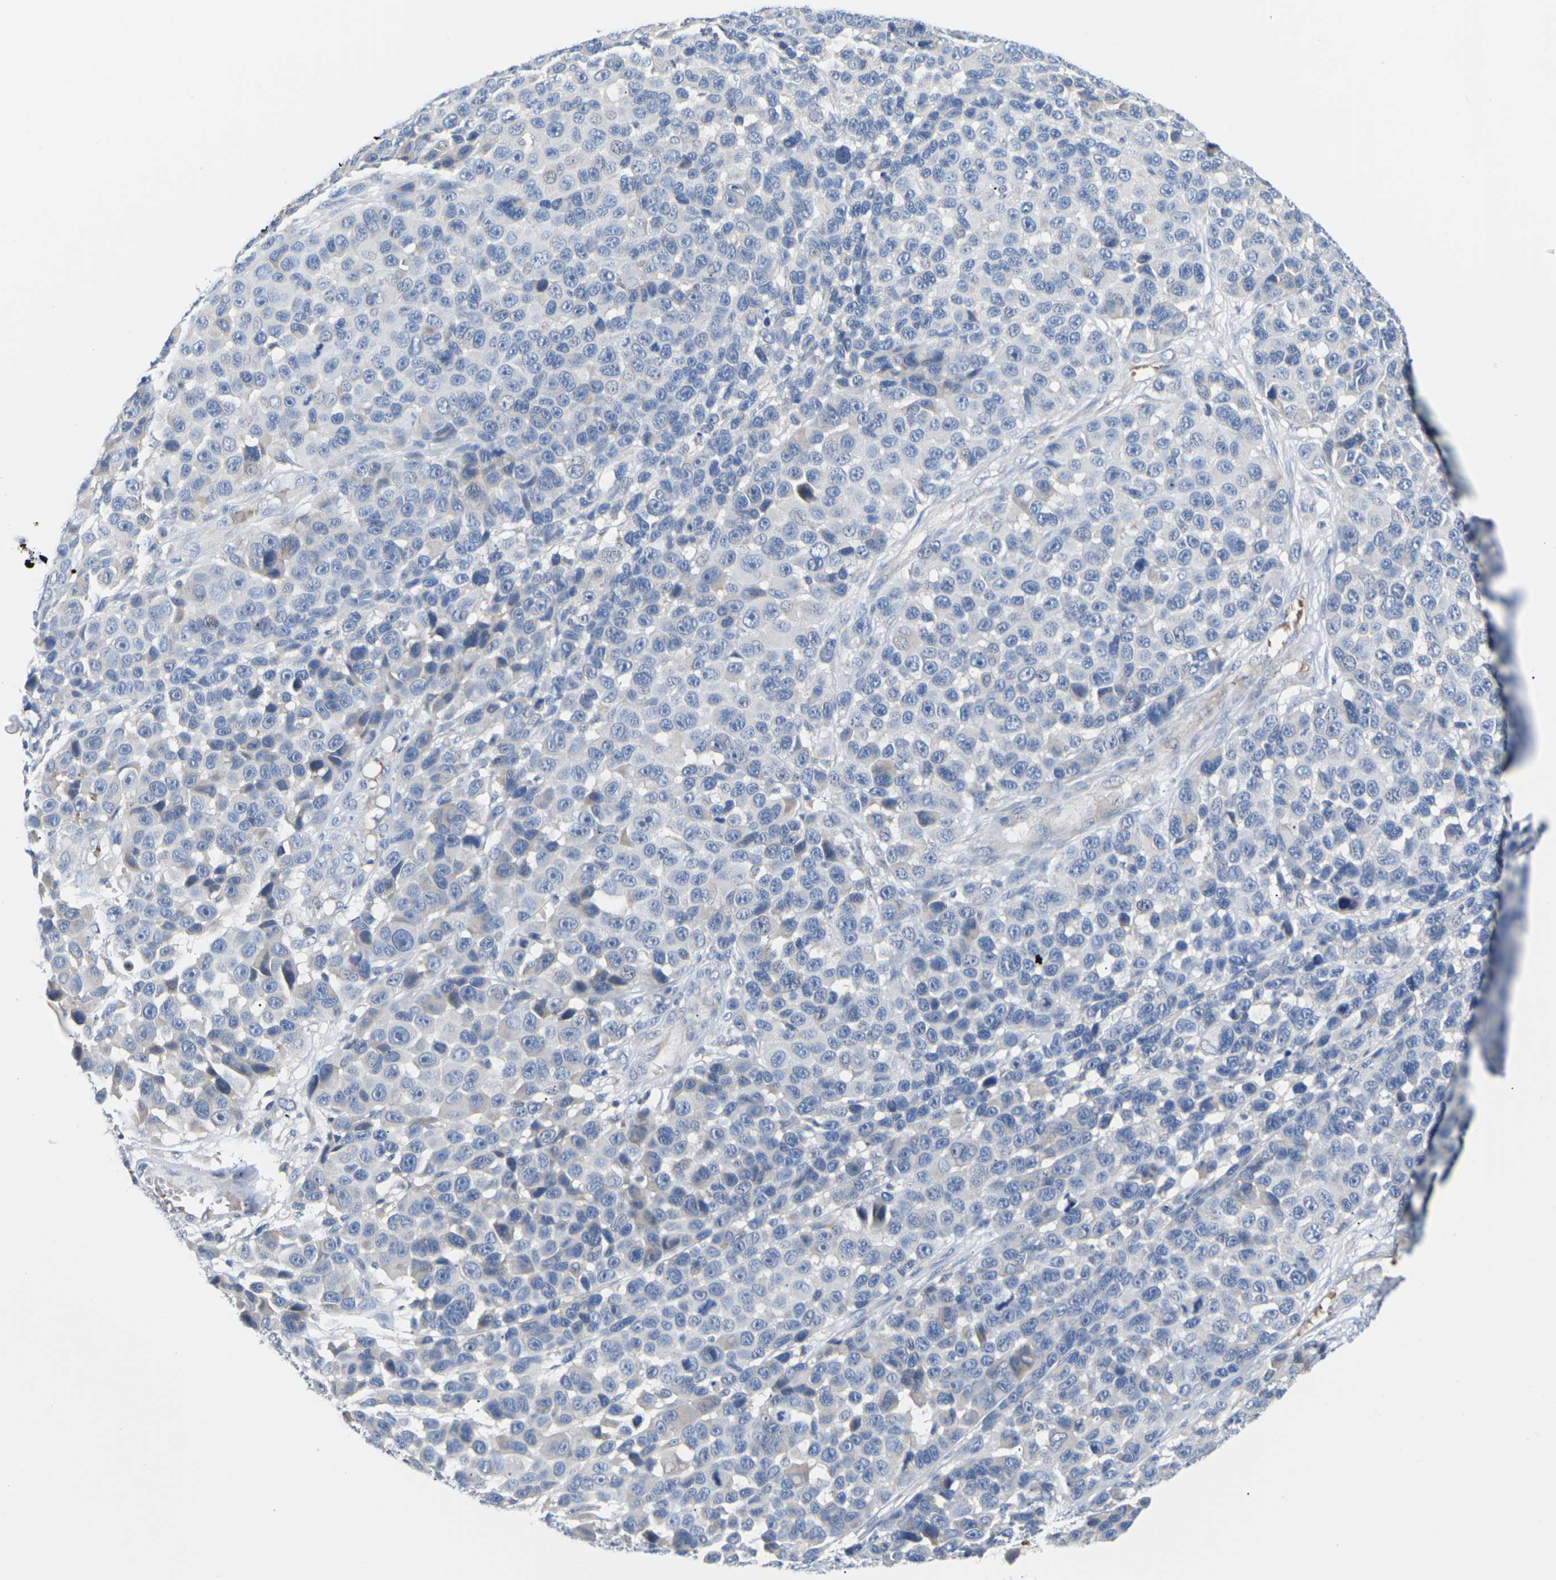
{"staining": {"intensity": "negative", "quantity": "none", "location": "none"}, "tissue": "melanoma", "cell_type": "Tumor cells", "image_type": "cancer", "snomed": [{"axis": "morphology", "description": "Malignant melanoma, NOS"}, {"axis": "topography", "description": "Skin"}], "caption": "This micrograph is of melanoma stained with immunohistochemistry to label a protein in brown with the nuclei are counter-stained blue. There is no positivity in tumor cells.", "gene": "TMCO4", "patient": {"sex": "male", "age": 53}}